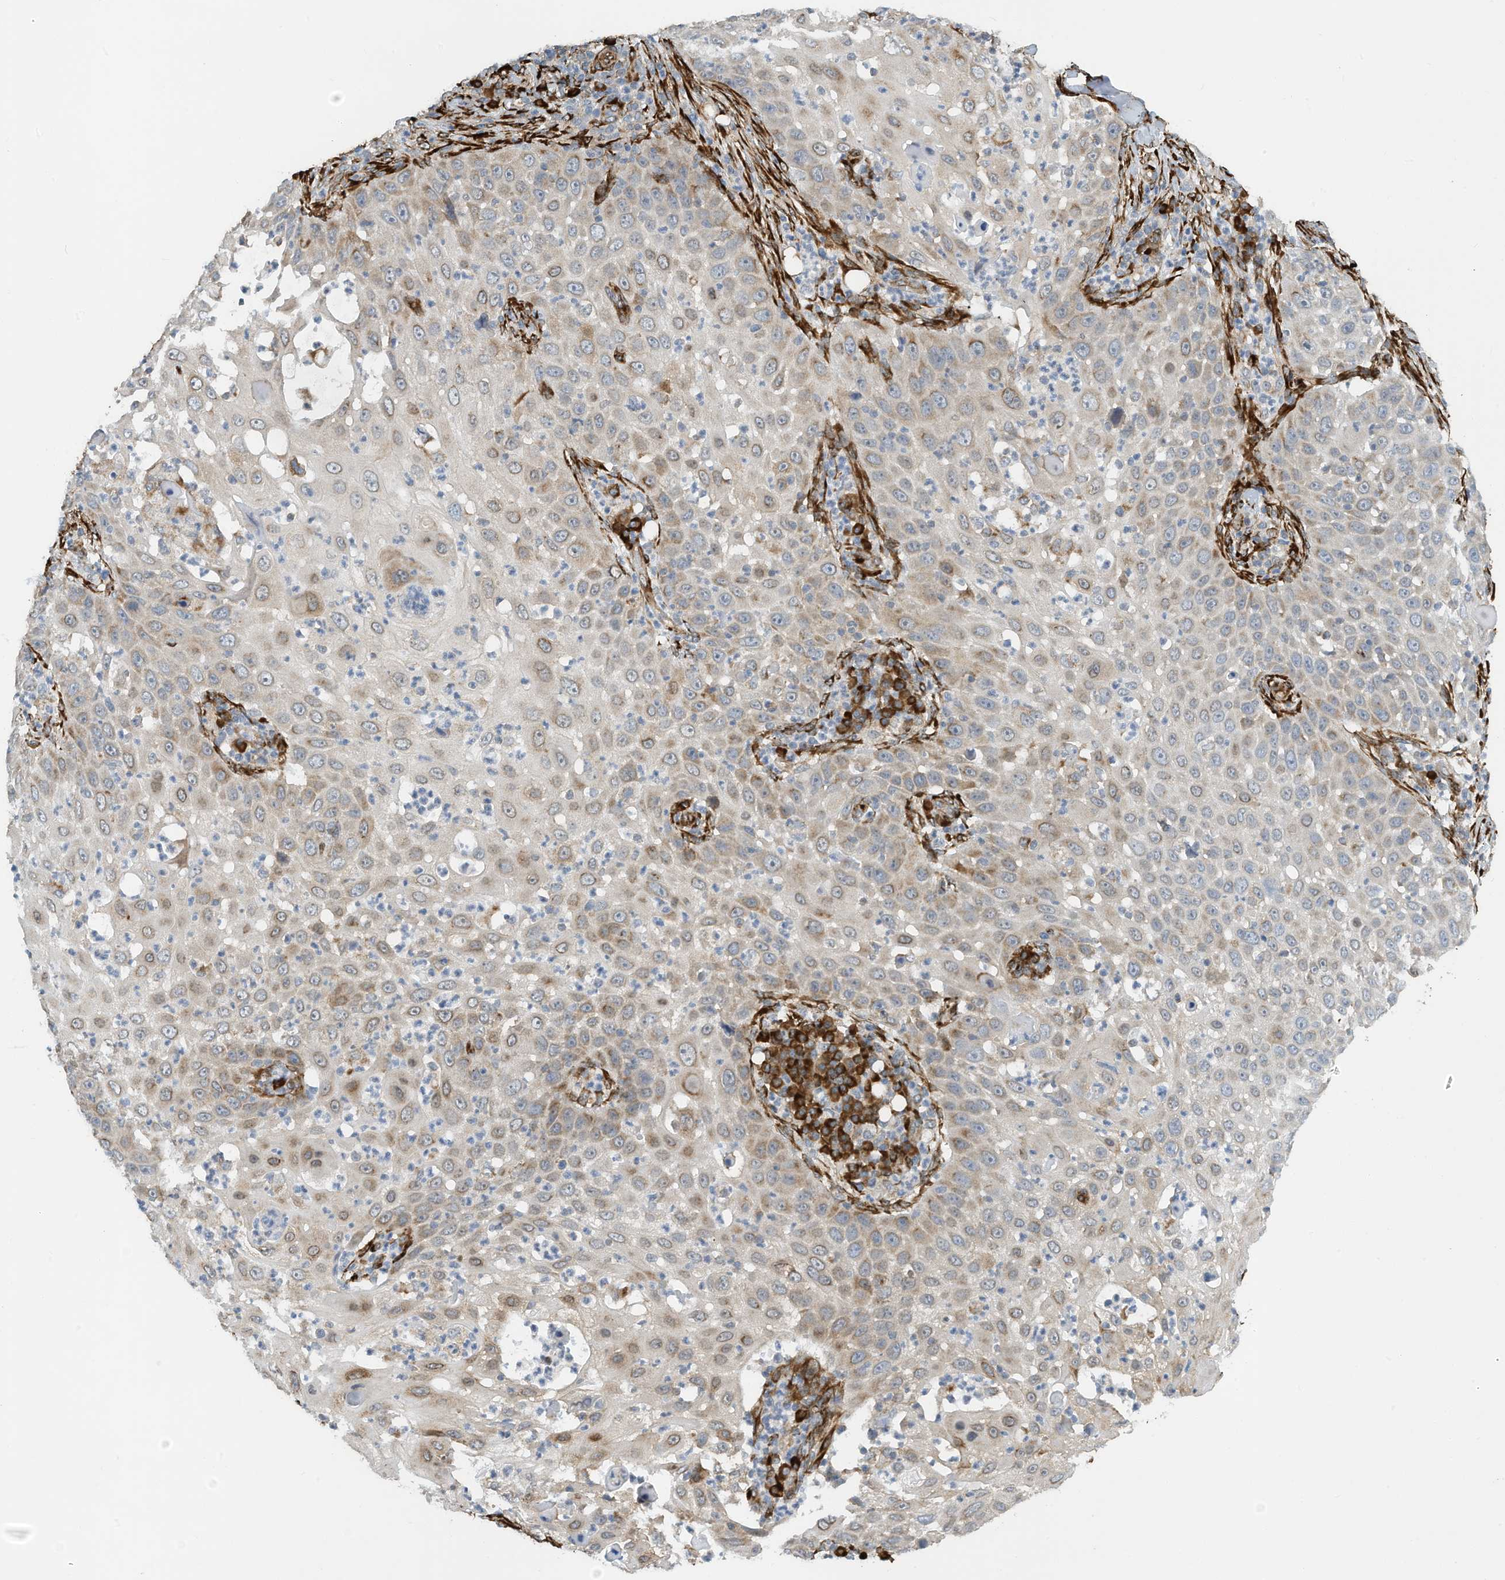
{"staining": {"intensity": "weak", "quantity": "25%-75%", "location": "cytoplasmic/membranous"}, "tissue": "skin cancer", "cell_type": "Tumor cells", "image_type": "cancer", "snomed": [{"axis": "morphology", "description": "Squamous cell carcinoma, NOS"}, {"axis": "topography", "description": "Skin"}], "caption": "Immunohistochemical staining of human skin cancer shows low levels of weak cytoplasmic/membranous expression in approximately 25%-75% of tumor cells.", "gene": "ZBTB45", "patient": {"sex": "female", "age": 44}}